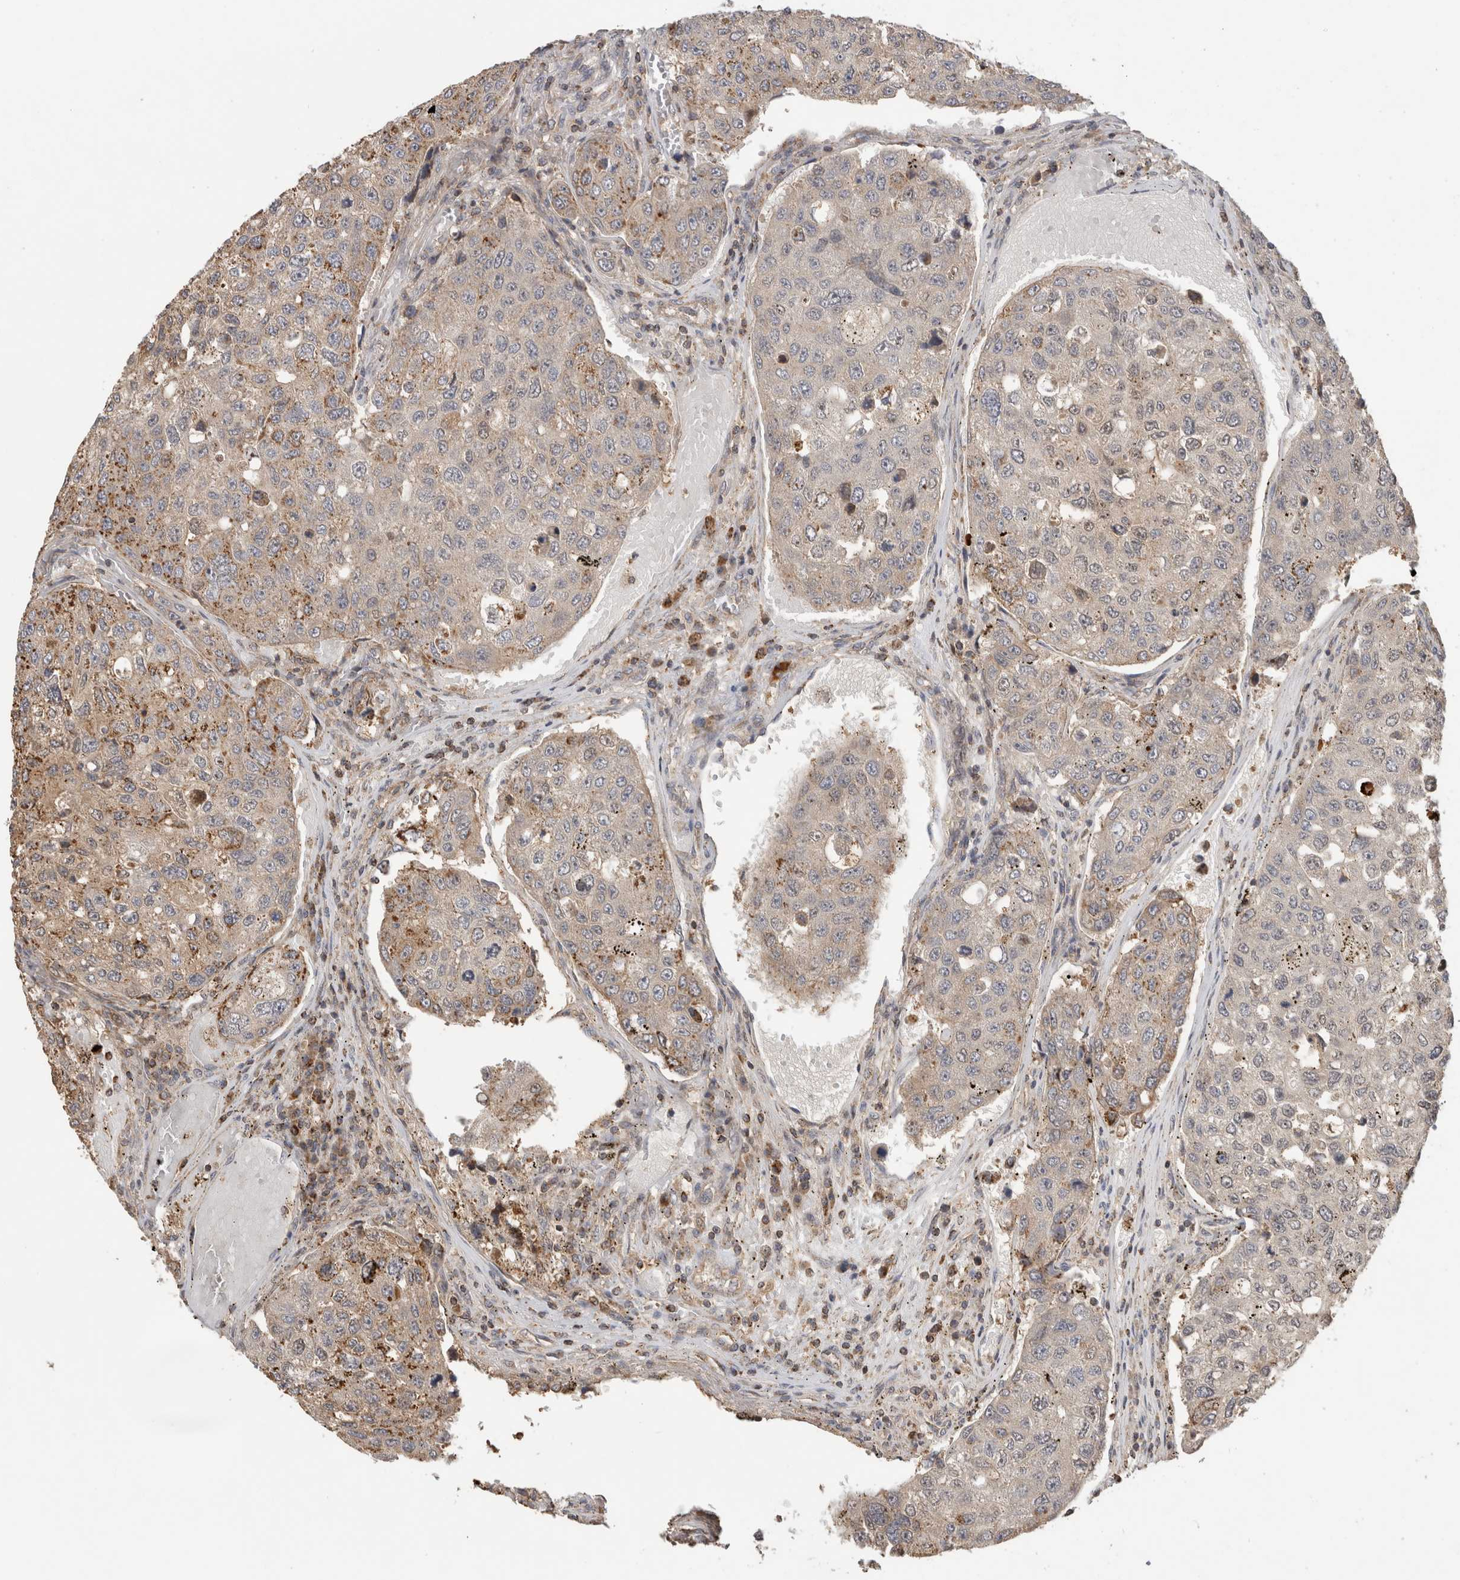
{"staining": {"intensity": "strong", "quantity": "<25%", "location": "cytoplasmic/membranous"}, "tissue": "urothelial cancer", "cell_type": "Tumor cells", "image_type": "cancer", "snomed": [{"axis": "morphology", "description": "Urothelial carcinoma, High grade"}, {"axis": "topography", "description": "Lymph node"}, {"axis": "topography", "description": "Urinary bladder"}], "caption": "High-grade urothelial carcinoma was stained to show a protein in brown. There is medium levels of strong cytoplasmic/membranous expression in about <25% of tumor cells. (brown staining indicates protein expression, while blue staining denotes nuclei).", "gene": "IMMP2L", "patient": {"sex": "male", "age": 51}}